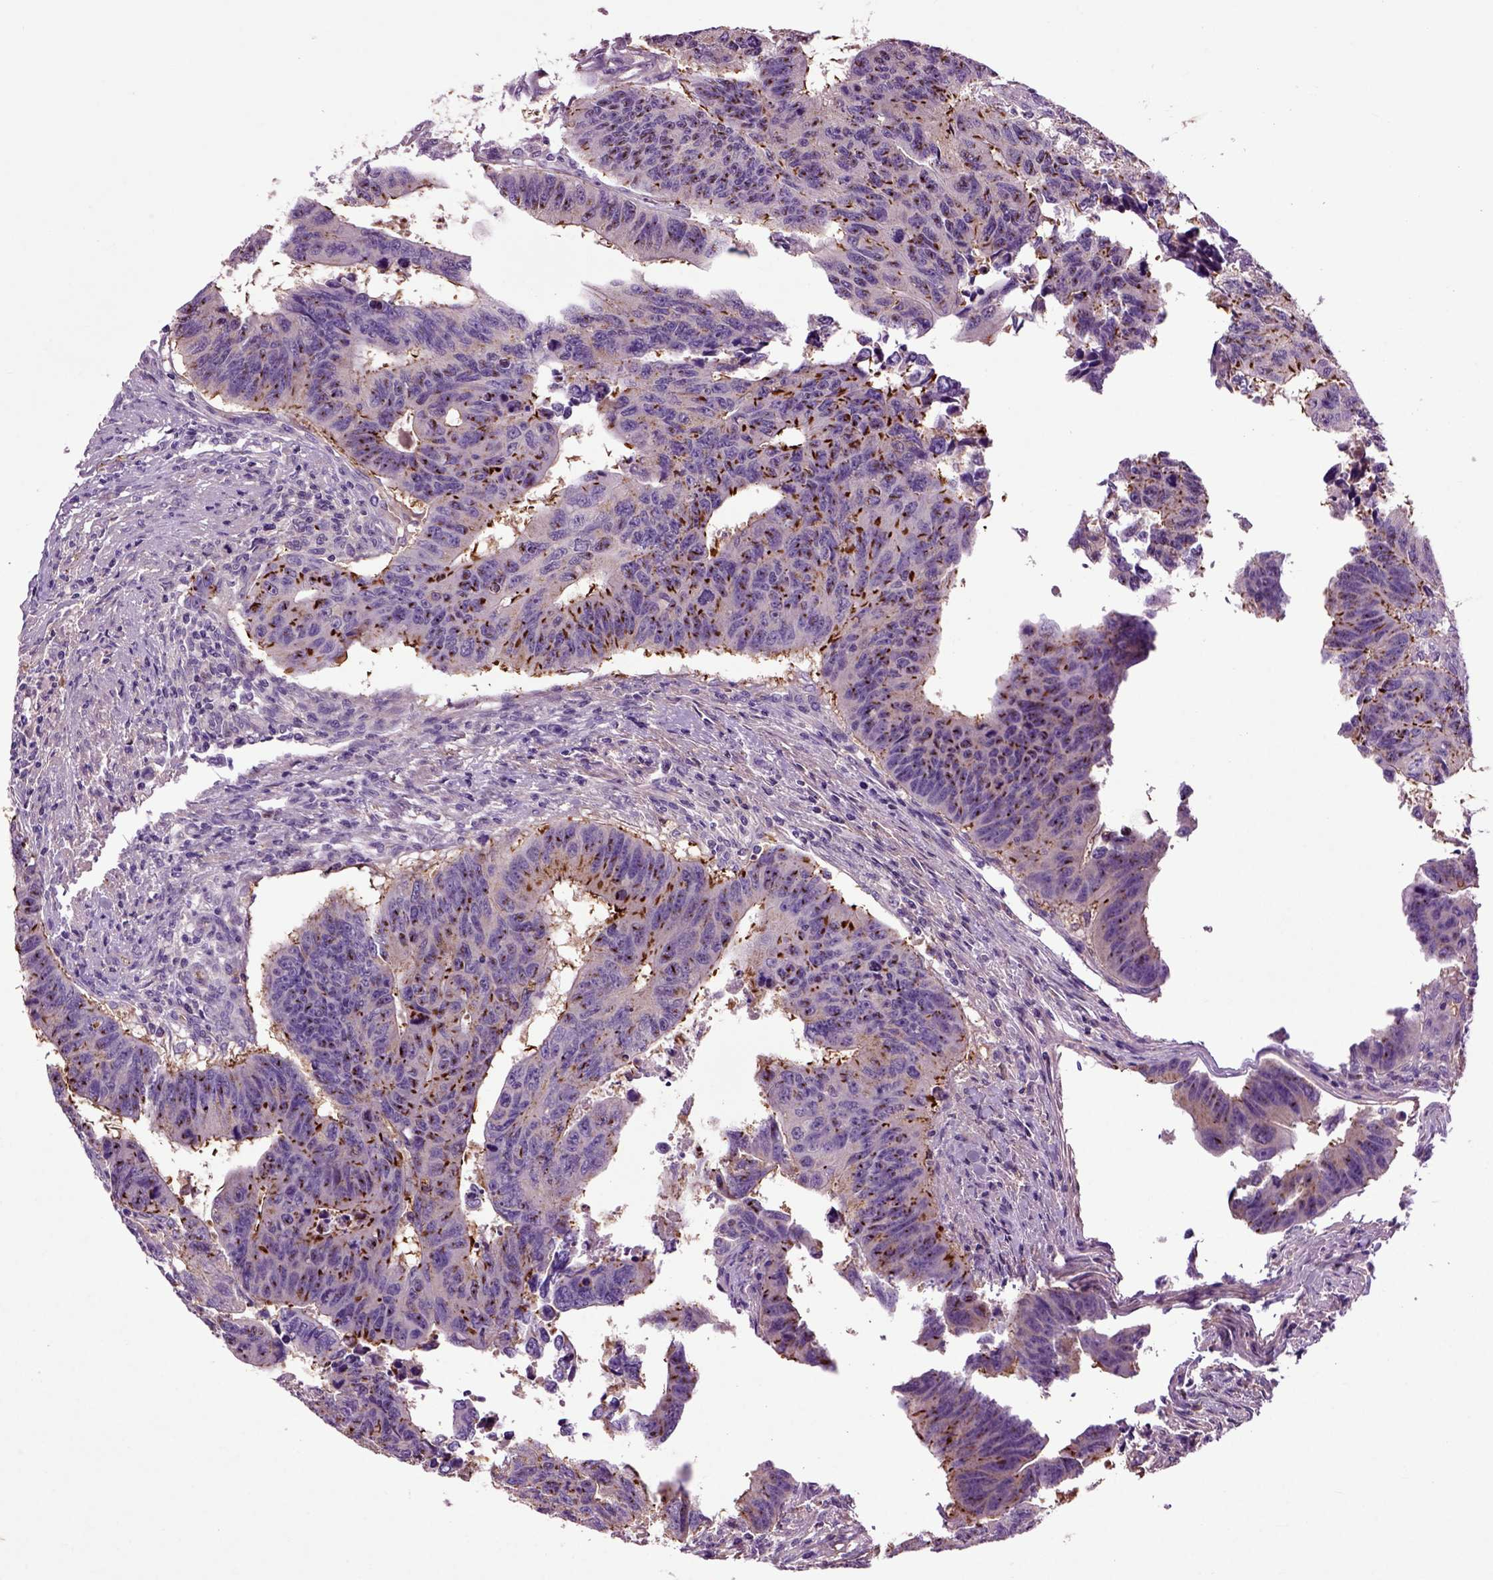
{"staining": {"intensity": "strong", "quantity": "<25%", "location": "cytoplasmic/membranous"}, "tissue": "colorectal cancer", "cell_type": "Tumor cells", "image_type": "cancer", "snomed": [{"axis": "morphology", "description": "Adenocarcinoma, NOS"}, {"axis": "topography", "description": "Rectum"}], "caption": "Protein staining reveals strong cytoplasmic/membranous positivity in approximately <25% of tumor cells in colorectal adenocarcinoma.", "gene": "SPON1", "patient": {"sex": "female", "age": 85}}